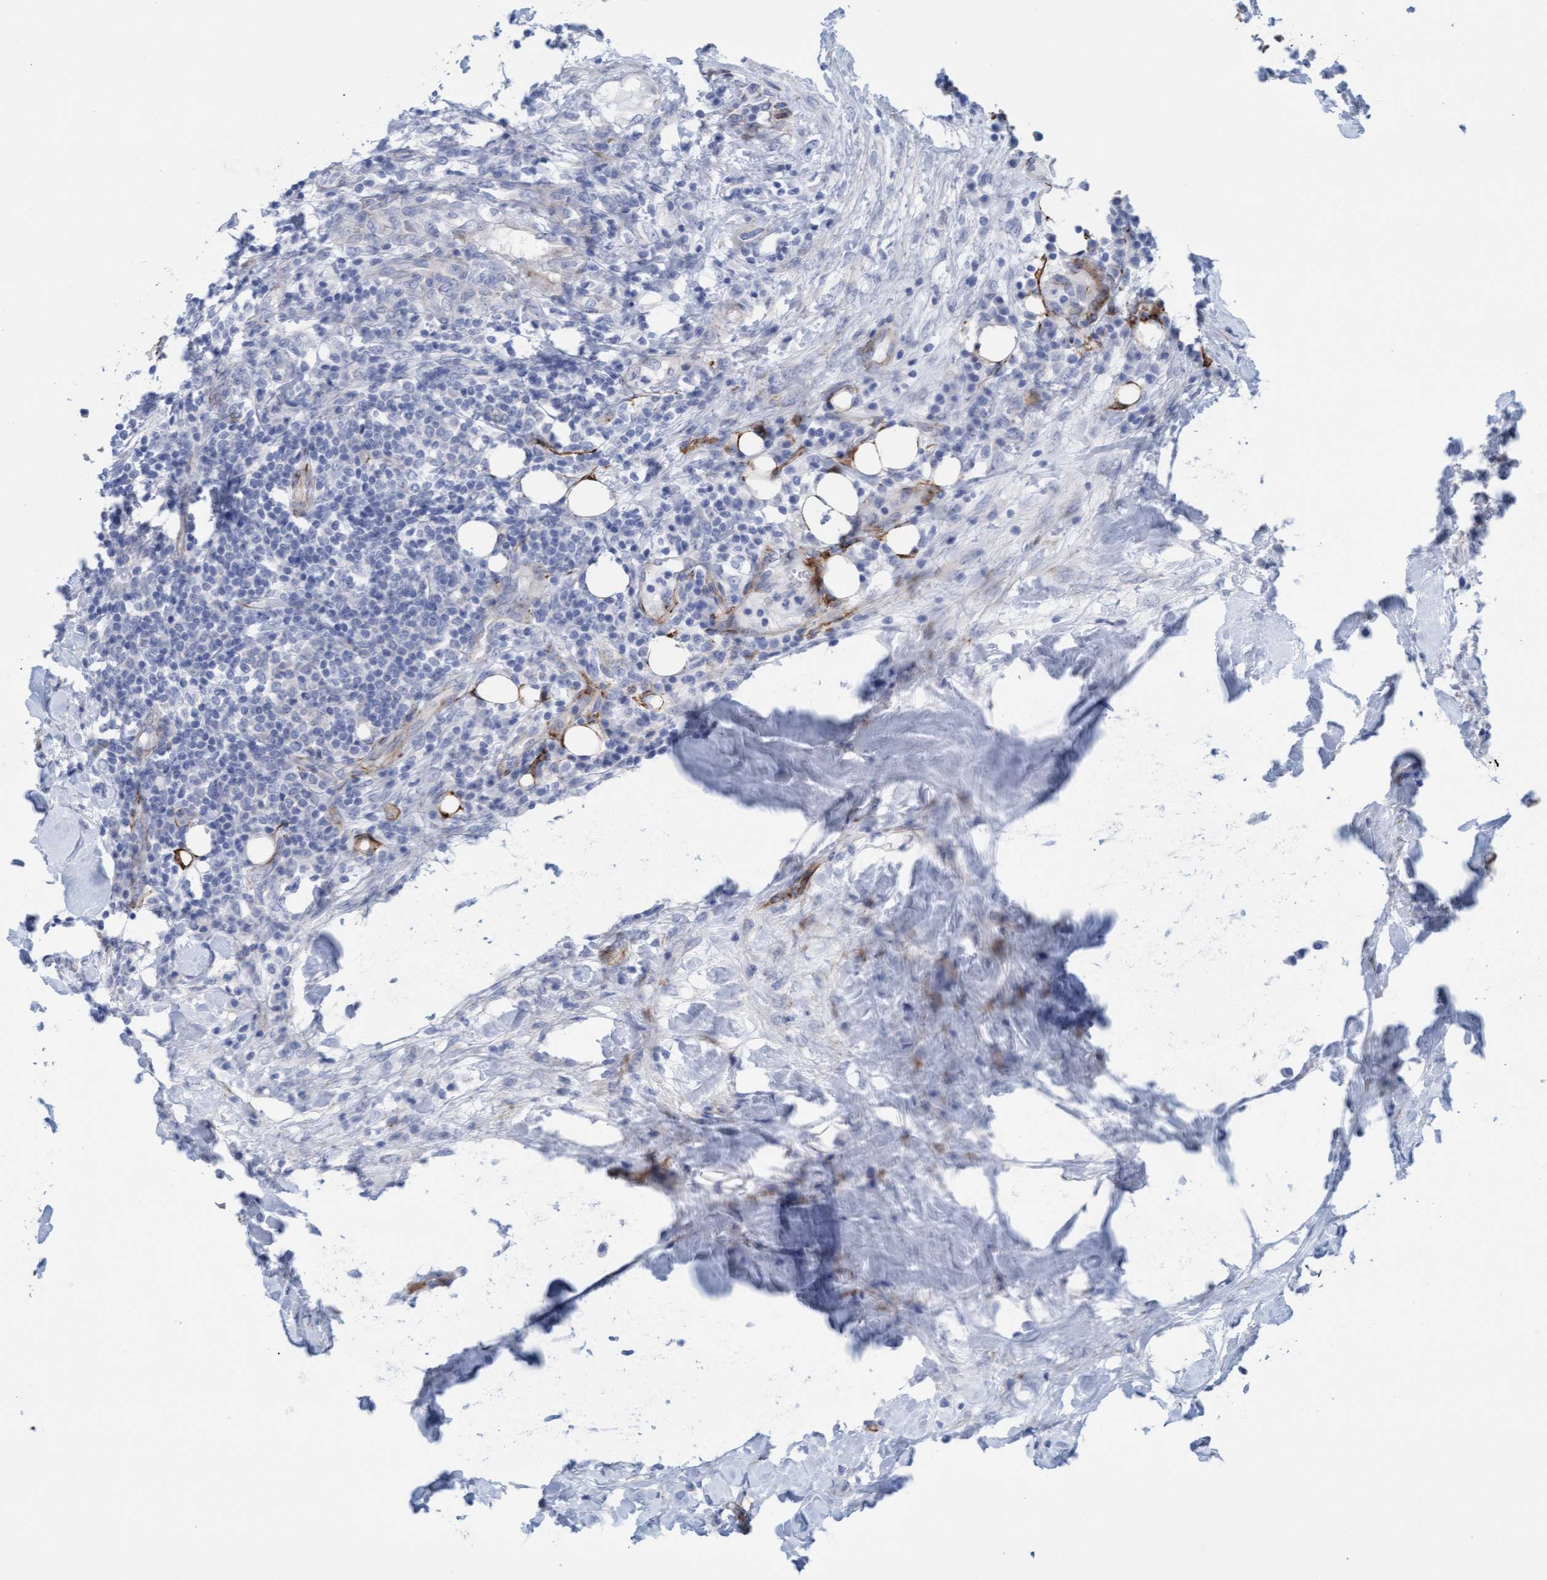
{"staining": {"intensity": "negative", "quantity": "none", "location": "none"}, "tissue": "breast cancer", "cell_type": "Tumor cells", "image_type": "cancer", "snomed": [{"axis": "morphology", "description": "Duct carcinoma"}, {"axis": "topography", "description": "Breast"}], "caption": "This is an immunohistochemistry (IHC) photomicrograph of breast cancer. There is no staining in tumor cells.", "gene": "MTFR1", "patient": {"sex": "female", "age": 37}}